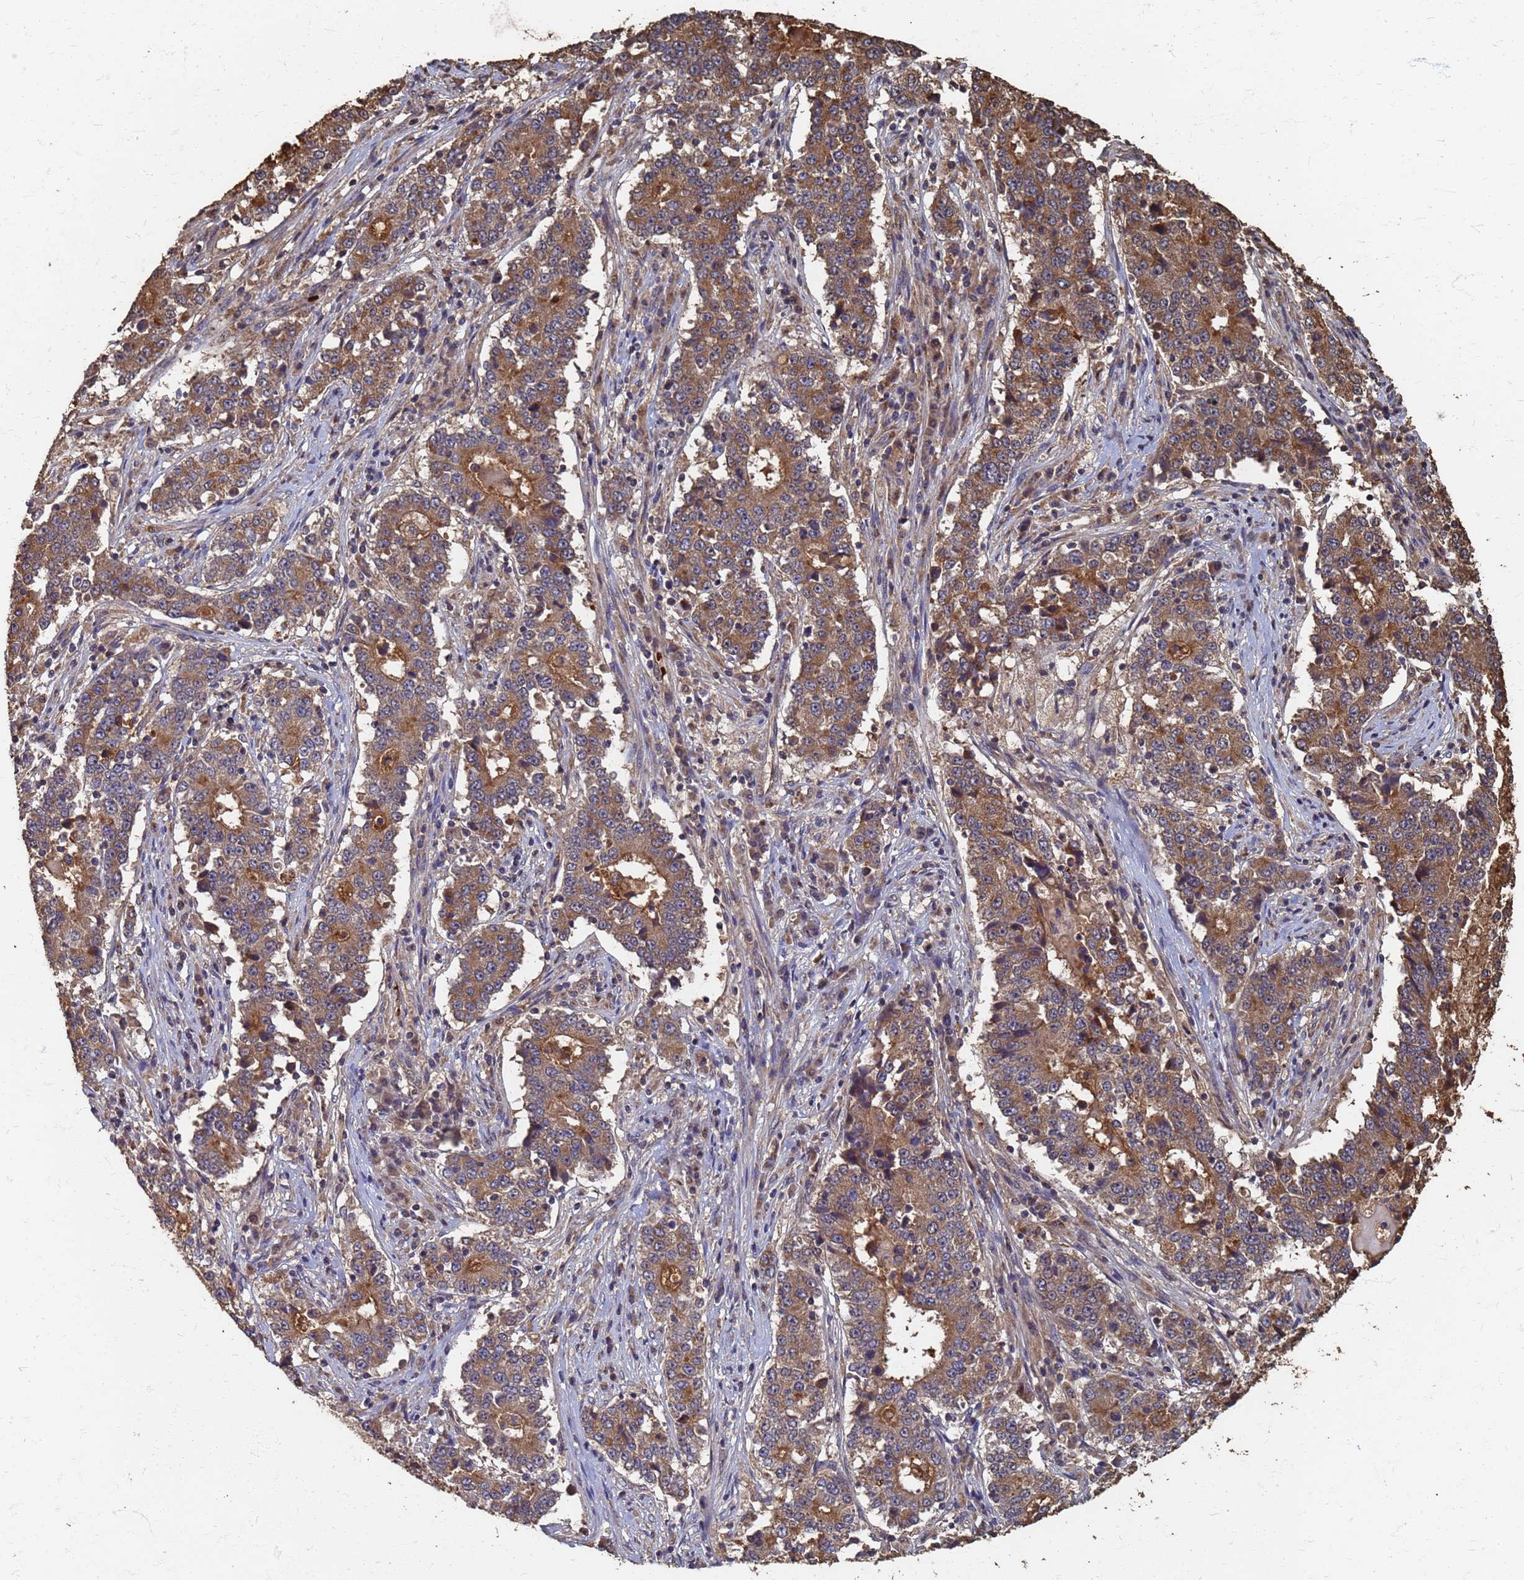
{"staining": {"intensity": "moderate", "quantity": ">75%", "location": "cytoplasmic/membranous"}, "tissue": "stomach cancer", "cell_type": "Tumor cells", "image_type": "cancer", "snomed": [{"axis": "morphology", "description": "Adenocarcinoma, NOS"}, {"axis": "topography", "description": "Stomach"}], "caption": "DAB (3,3'-diaminobenzidine) immunohistochemical staining of human stomach cancer (adenocarcinoma) demonstrates moderate cytoplasmic/membranous protein positivity in about >75% of tumor cells.", "gene": "DPH5", "patient": {"sex": "male", "age": 59}}